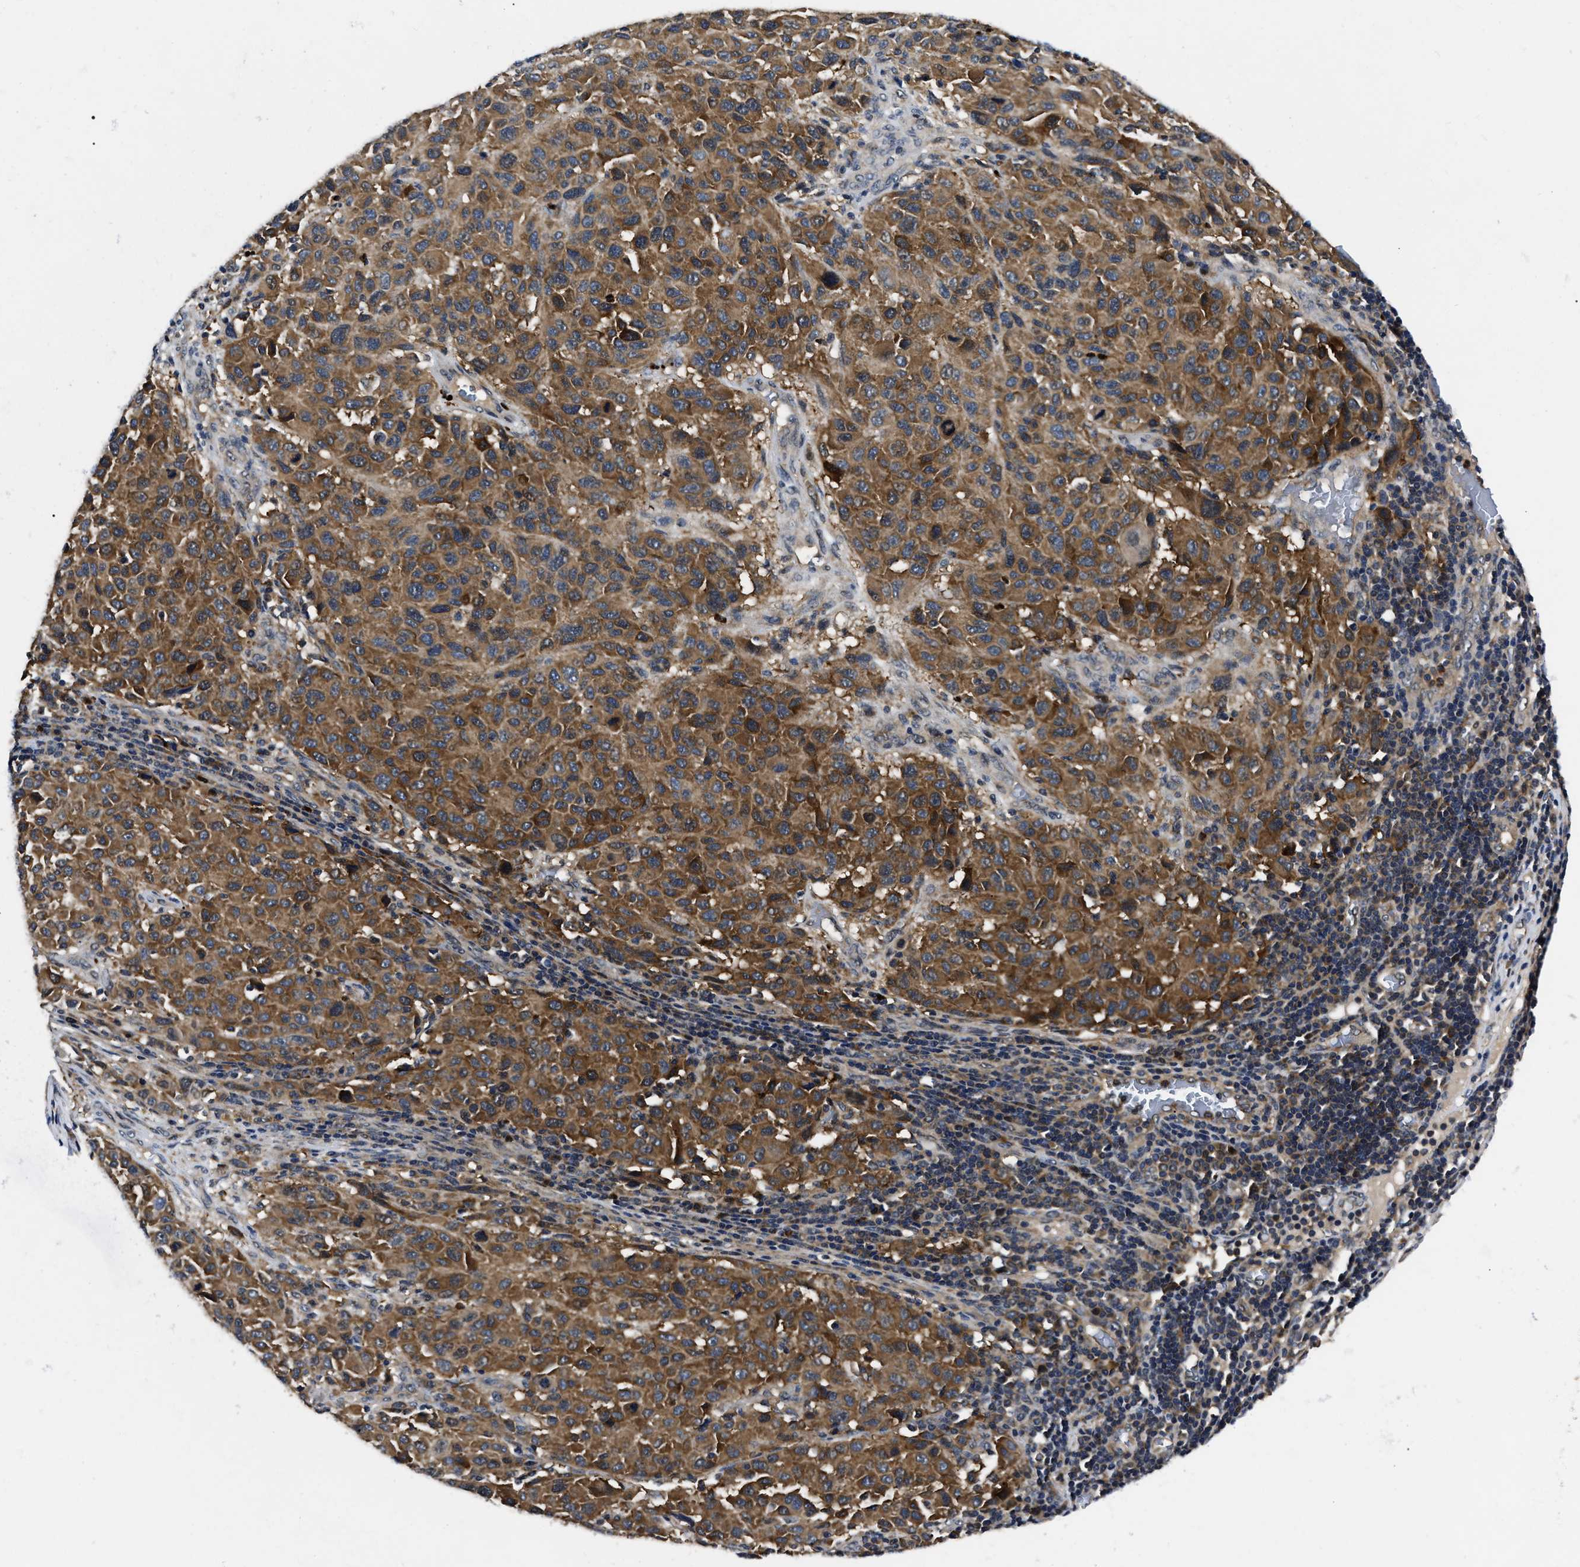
{"staining": {"intensity": "strong", "quantity": ">75%", "location": "cytoplasmic/membranous"}, "tissue": "melanoma", "cell_type": "Tumor cells", "image_type": "cancer", "snomed": [{"axis": "morphology", "description": "Malignant melanoma, Metastatic site"}, {"axis": "topography", "description": "Lymph node"}], "caption": "High-magnification brightfield microscopy of melanoma stained with DAB (brown) and counterstained with hematoxylin (blue). tumor cells exhibit strong cytoplasmic/membranous positivity is identified in about>75% of cells.", "gene": "GET4", "patient": {"sex": "male", "age": 61}}